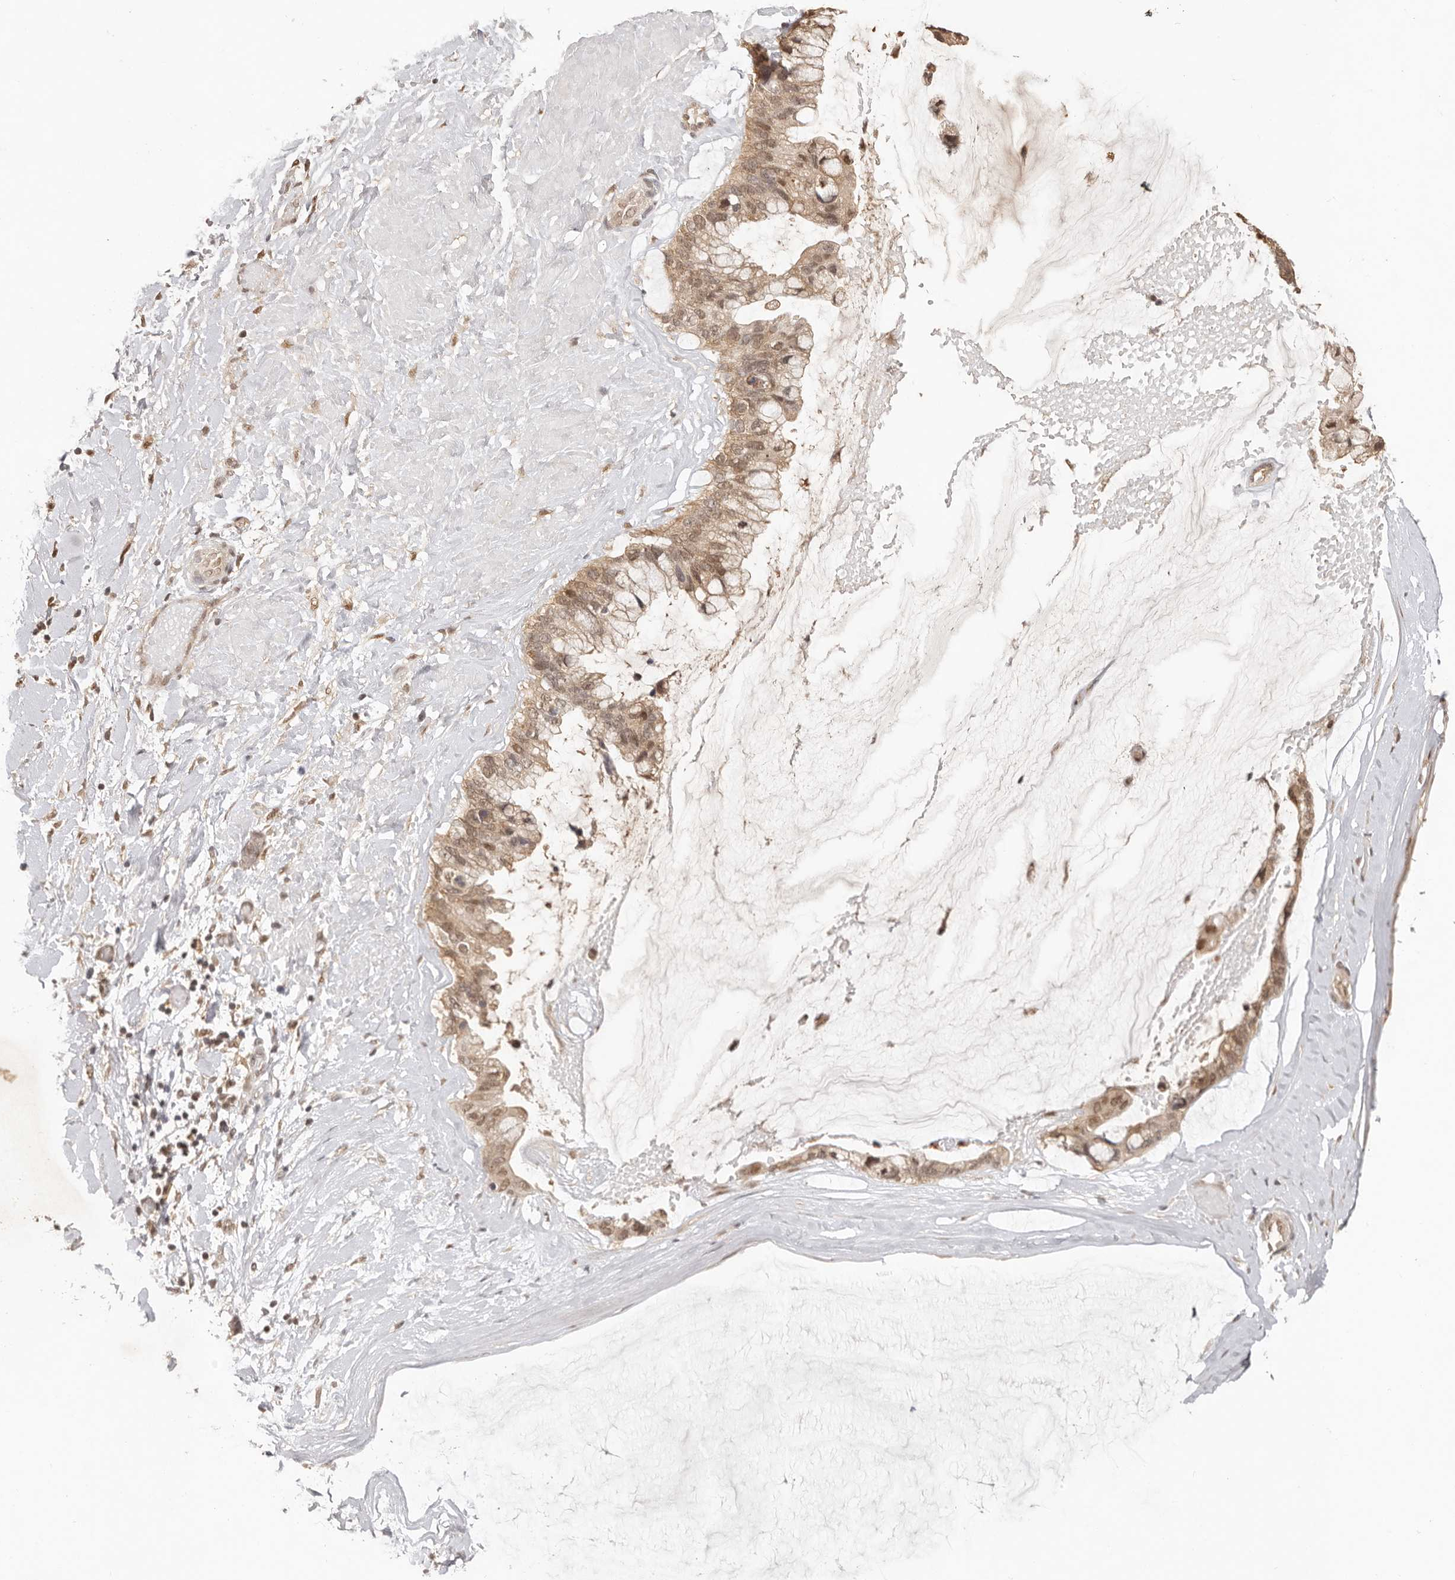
{"staining": {"intensity": "moderate", "quantity": ">75%", "location": "cytoplasmic/membranous,nuclear"}, "tissue": "ovarian cancer", "cell_type": "Tumor cells", "image_type": "cancer", "snomed": [{"axis": "morphology", "description": "Cystadenocarcinoma, mucinous, NOS"}, {"axis": "topography", "description": "Ovary"}], "caption": "Ovarian cancer (mucinous cystadenocarcinoma) was stained to show a protein in brown. There is medium levels of moderate cytoplasmic/membranous and nuclear staining in approximately >75% of tumor cells.", "gene": "PSMA5", "patient": {"sex": "female", "age": 39}}